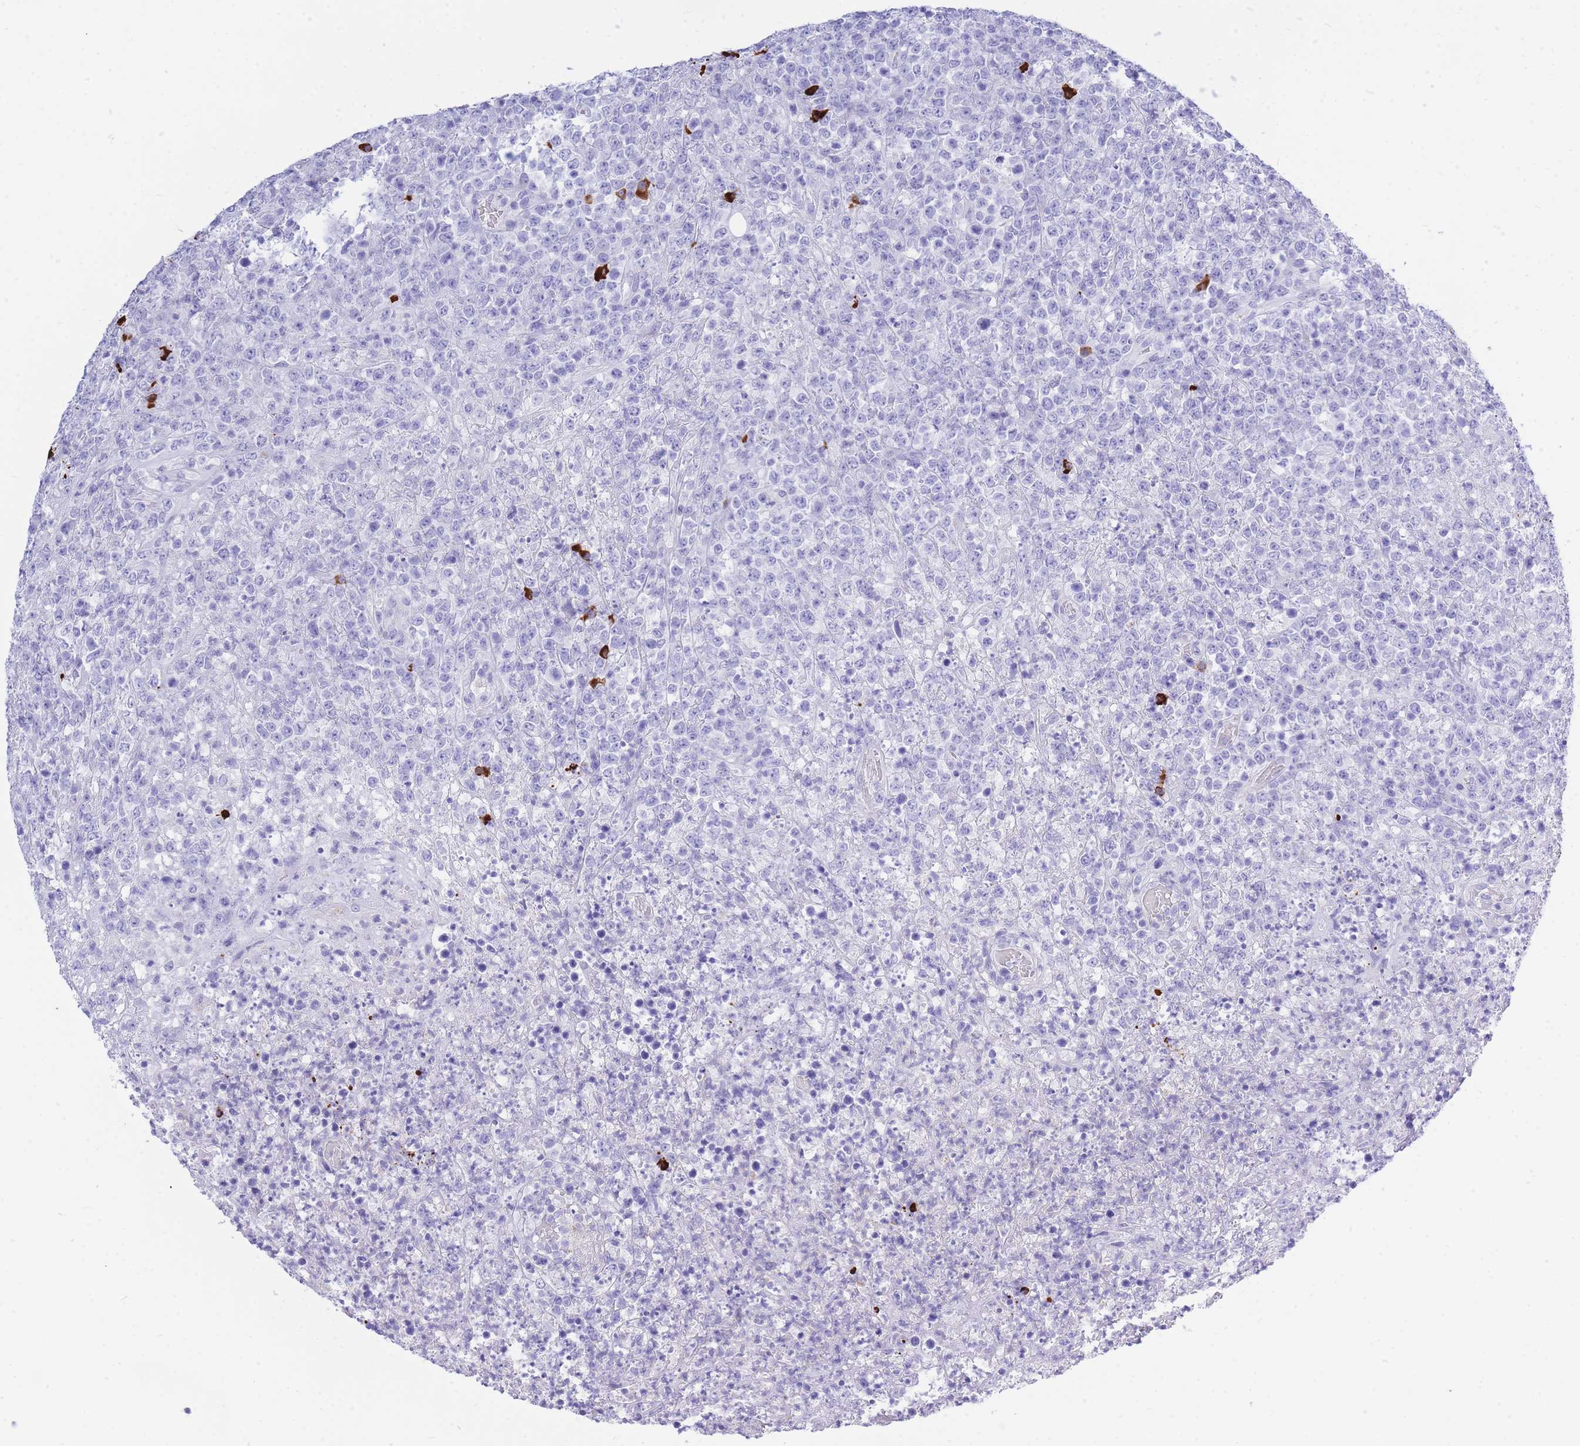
{"staining": {"intensity": "negative", "quantity": "none", "location": "none"}, "tissue": "lymphoma", "cell_type": "Tumor cells", "image_type": "cancer", "snomed": [{"axis": "morphology", "description": "Malignant lymphoma, non-Hodgkin's type, High grade"}, {"axis": "topography", "description": "Colon"}], "caption": "Immunohistochemistry (IHC) histopathology image of human malignant lymphoma, non-Hodgkin's type (high-grade) stained for a protein (brown), which displays no expression in tumor cells.", "gene": "ZFP62", "patient": {"sex": "female", "age": 53}}